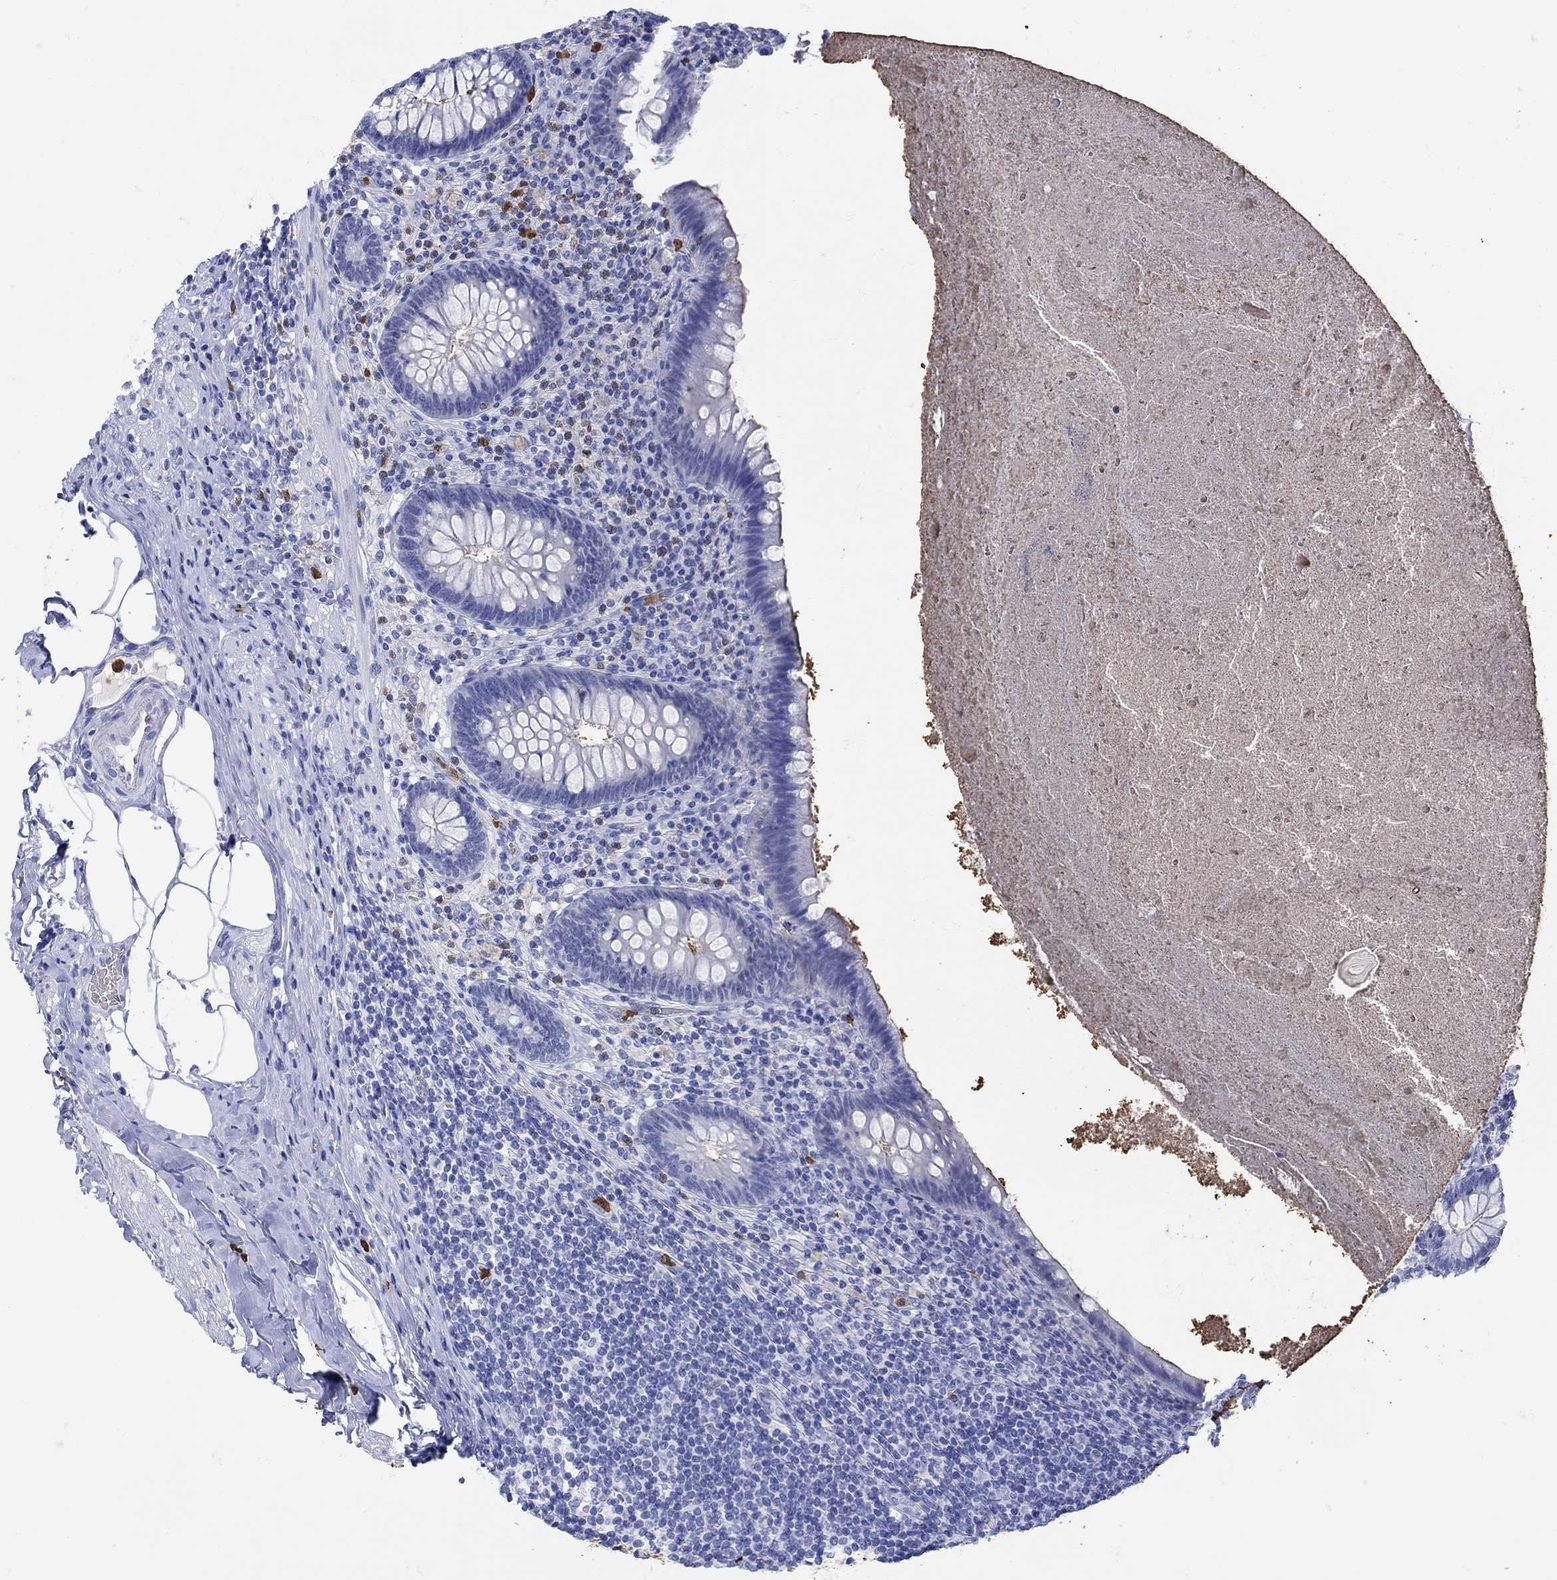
{"staining": {"intensity": "negative", "quantity": "none", "location": "none"}, "tissue": "appendix", "cell_type": "Glandular cells", "image_type": "normal", "snomed": [{"axis": "morphology", "description": "Normal tissue, NOS"}, {"axis": "topography", "description": "Appendix"}], "caption": "DAB immunohistochemical staining of normal human appendix reveals no significant expression in glandular cells. (Stains: DAB (3,3'-diaminobenzidine) immunohistochemistry with hematoxylin counter stain, Microscopy: brightfield microscopy at high magnification).", "gene": "LINGO3", "patient": {"sex": "male", "age": 47}}